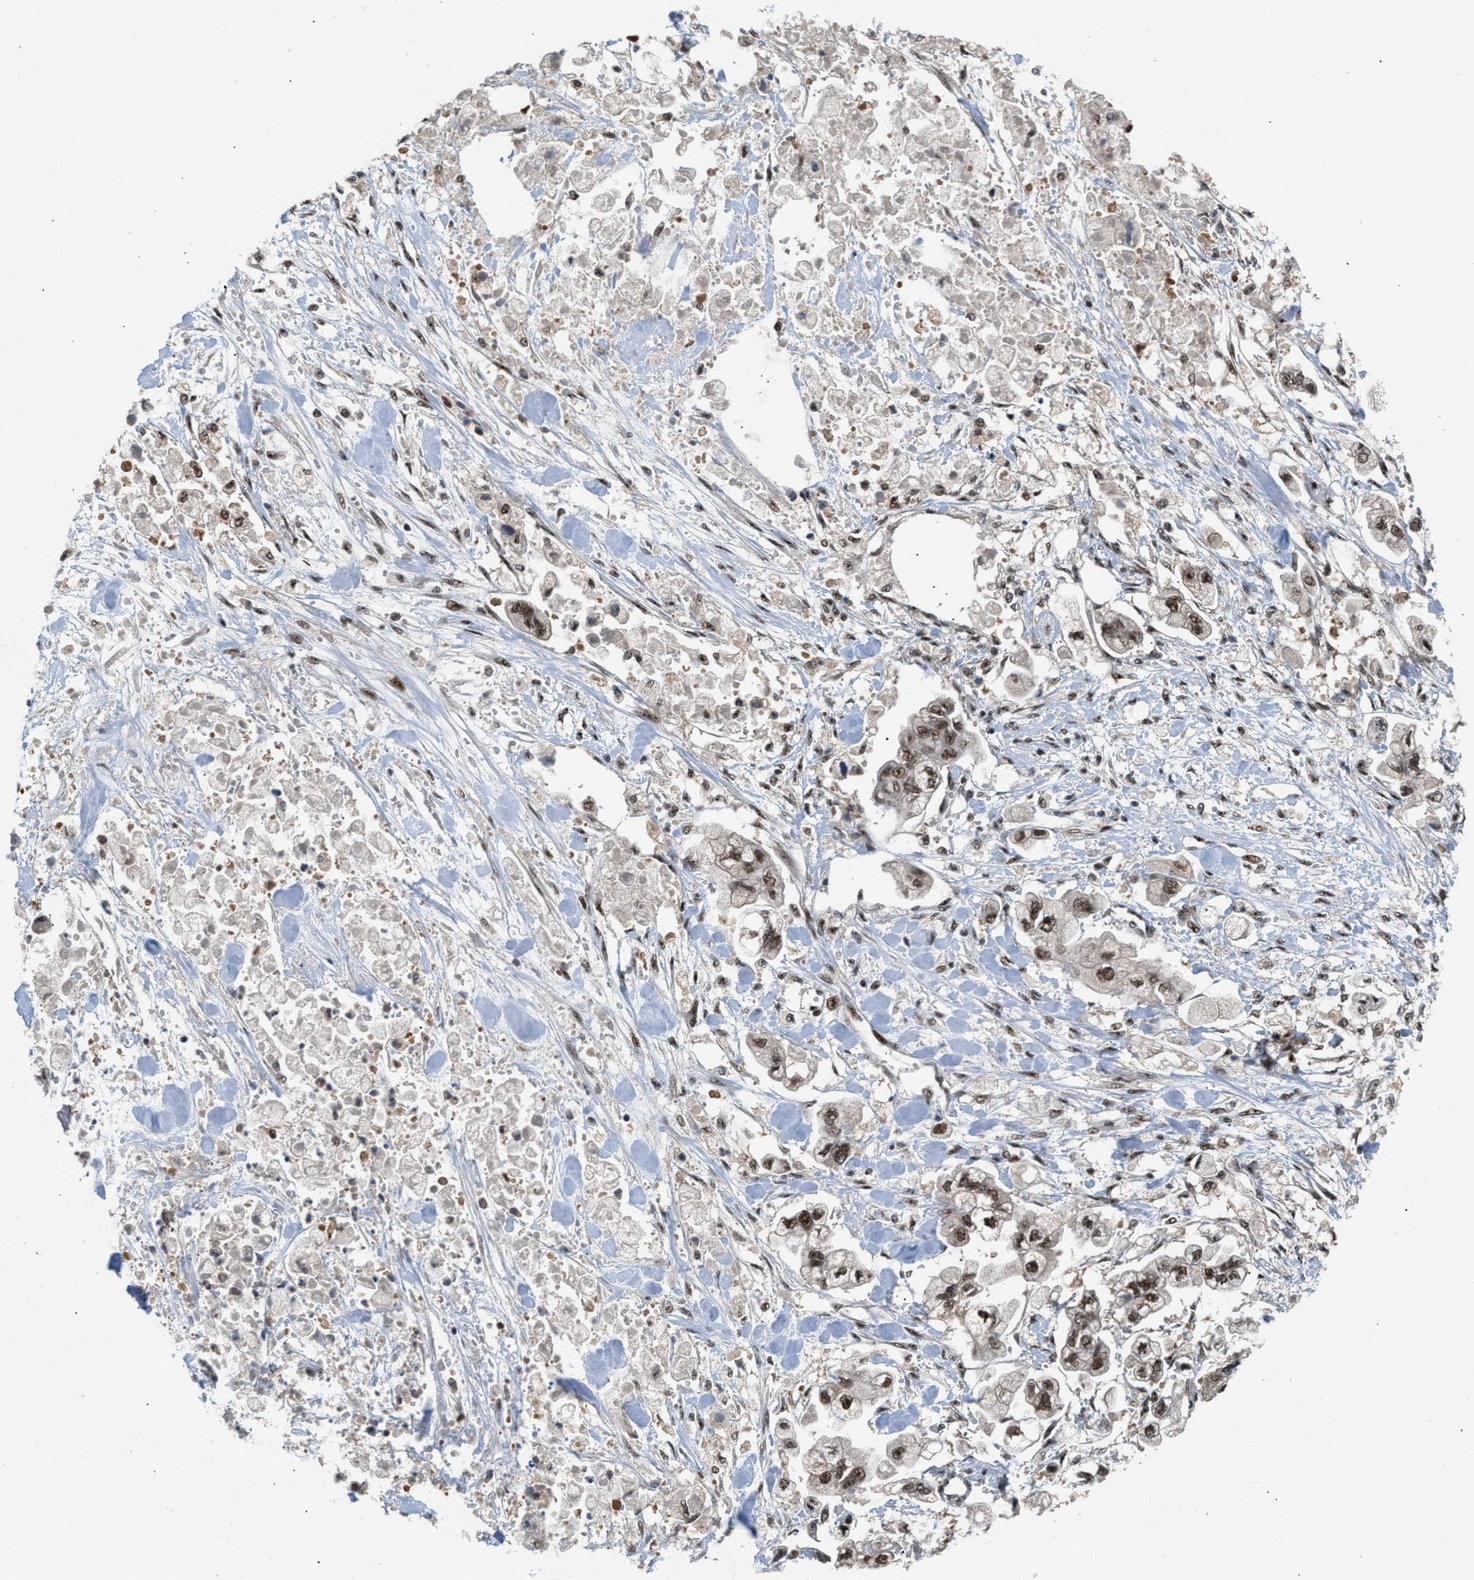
{"staining": {"intensity": "strong", "quantity": ">75%", "location": "nuclear"}, "tissue": "stomach cancer", "cell_type": "Tumor cells", "image_type": "cancer", "snomed": [{"axis": "morphology", "description": "Normal tissue, NOS"}, {"axis": "morphology", "description": "Adenocarcinoma, NOS"}, {"axis": "topography", "description": "Stomach"}], "caption": "A photomicrograph of human stomach cancer stained for a protein demonstrates strong nuclear brown staining in tumor cells.", "gene": "PRPF4", "patient": {"sex": "male", "age": 62}}